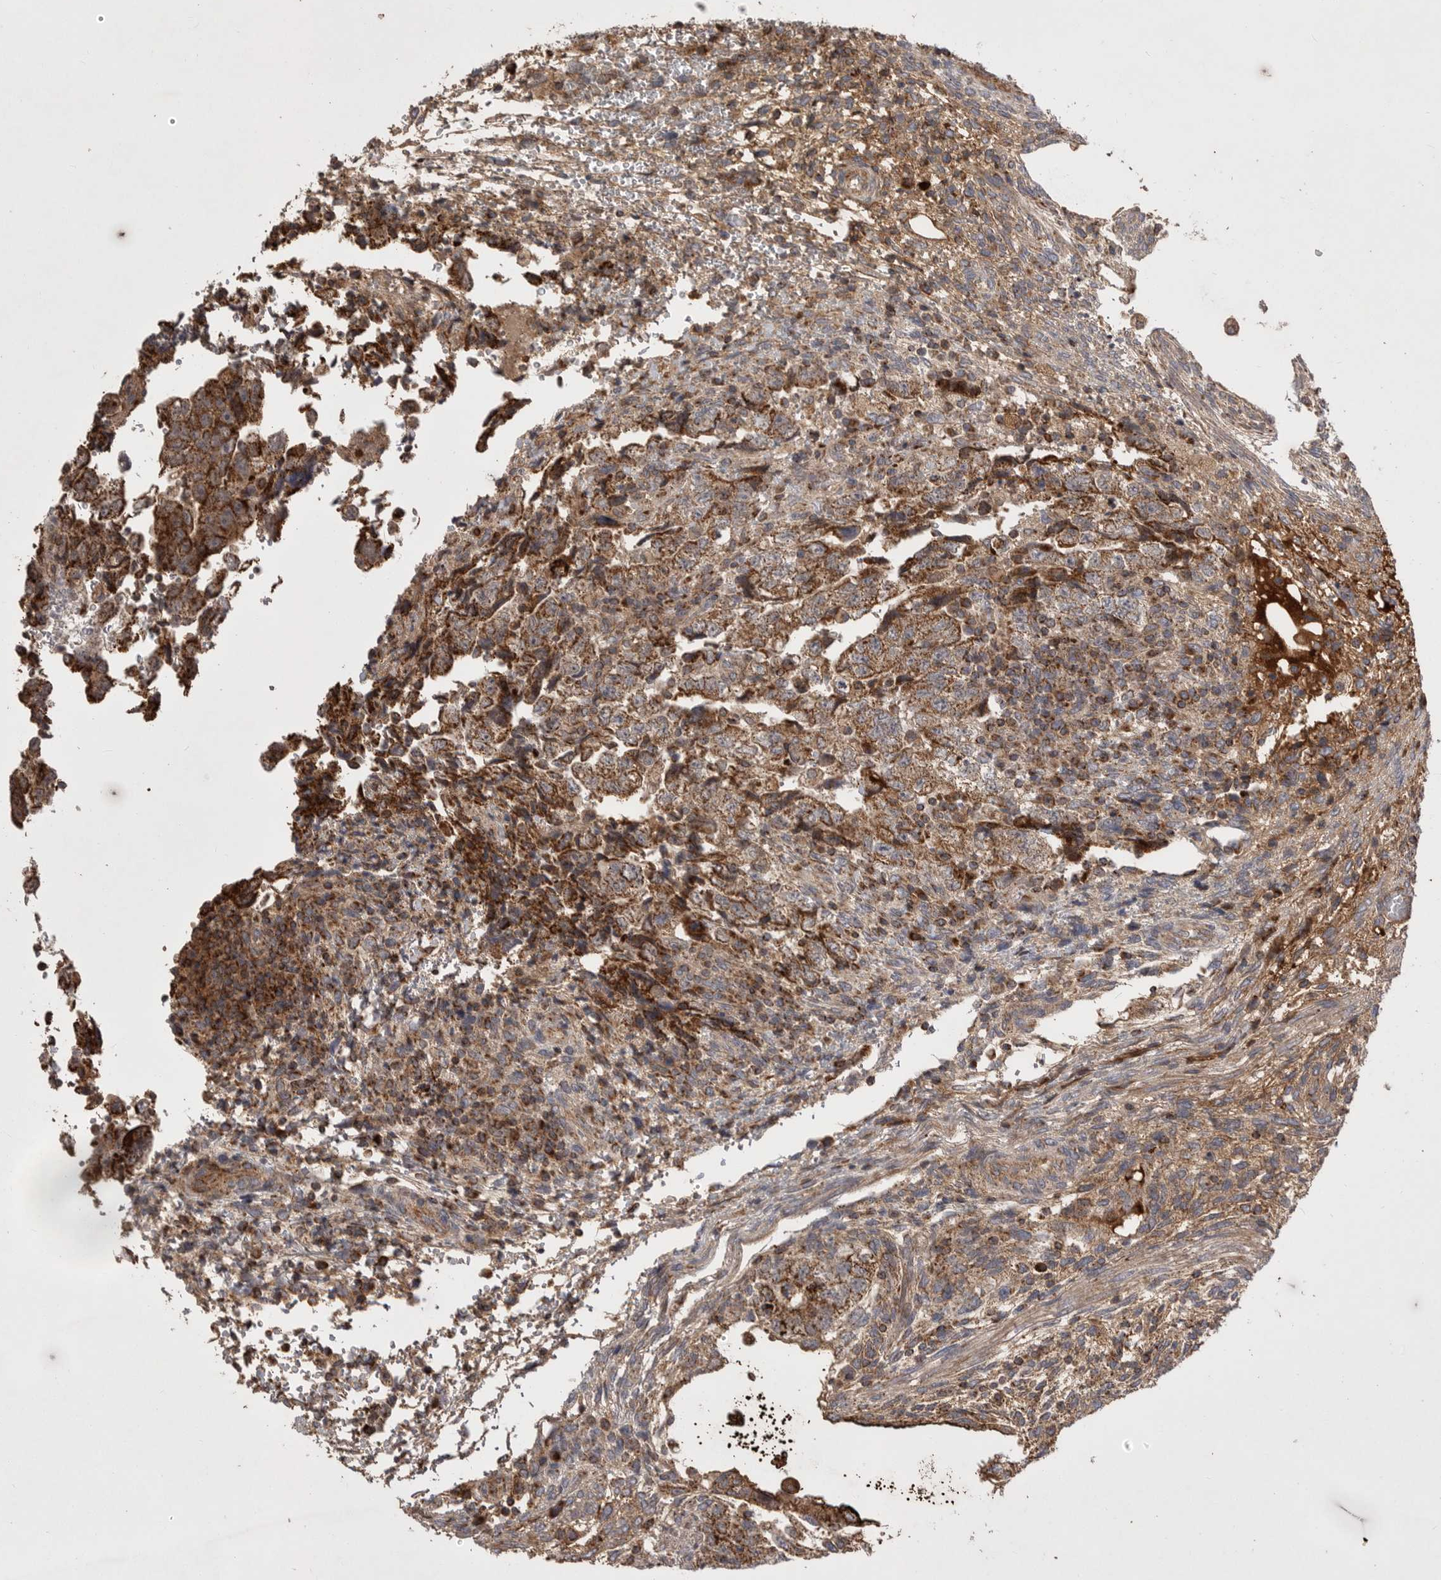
{"staining": {"intensity": "moderate", "quantity": ">75%", "location": "cytoplasmic/membranous"}, "tissue": "testis cancer", "cell_type": "Tumor cells", "image_type": "cancer", "snomed": [{"axis": "morphology", "description": "Normal tissue, NOS"}, {"axis": "morphology", "description": "Carcinoma, Embryonal, NOS"}, {"axis": "topography", "description": "Testis"}], "caption": "The image exhibits staining of testis embryonal carcinoma, revealing moderate cytoplasmic/membranous protein positivity (brown color) within tumor cells. (DAB IHC, brown staining for protein, blue staining for nuclei).", "gene": "KYAT3", "patient": {"sex": "male", "age": 36}}